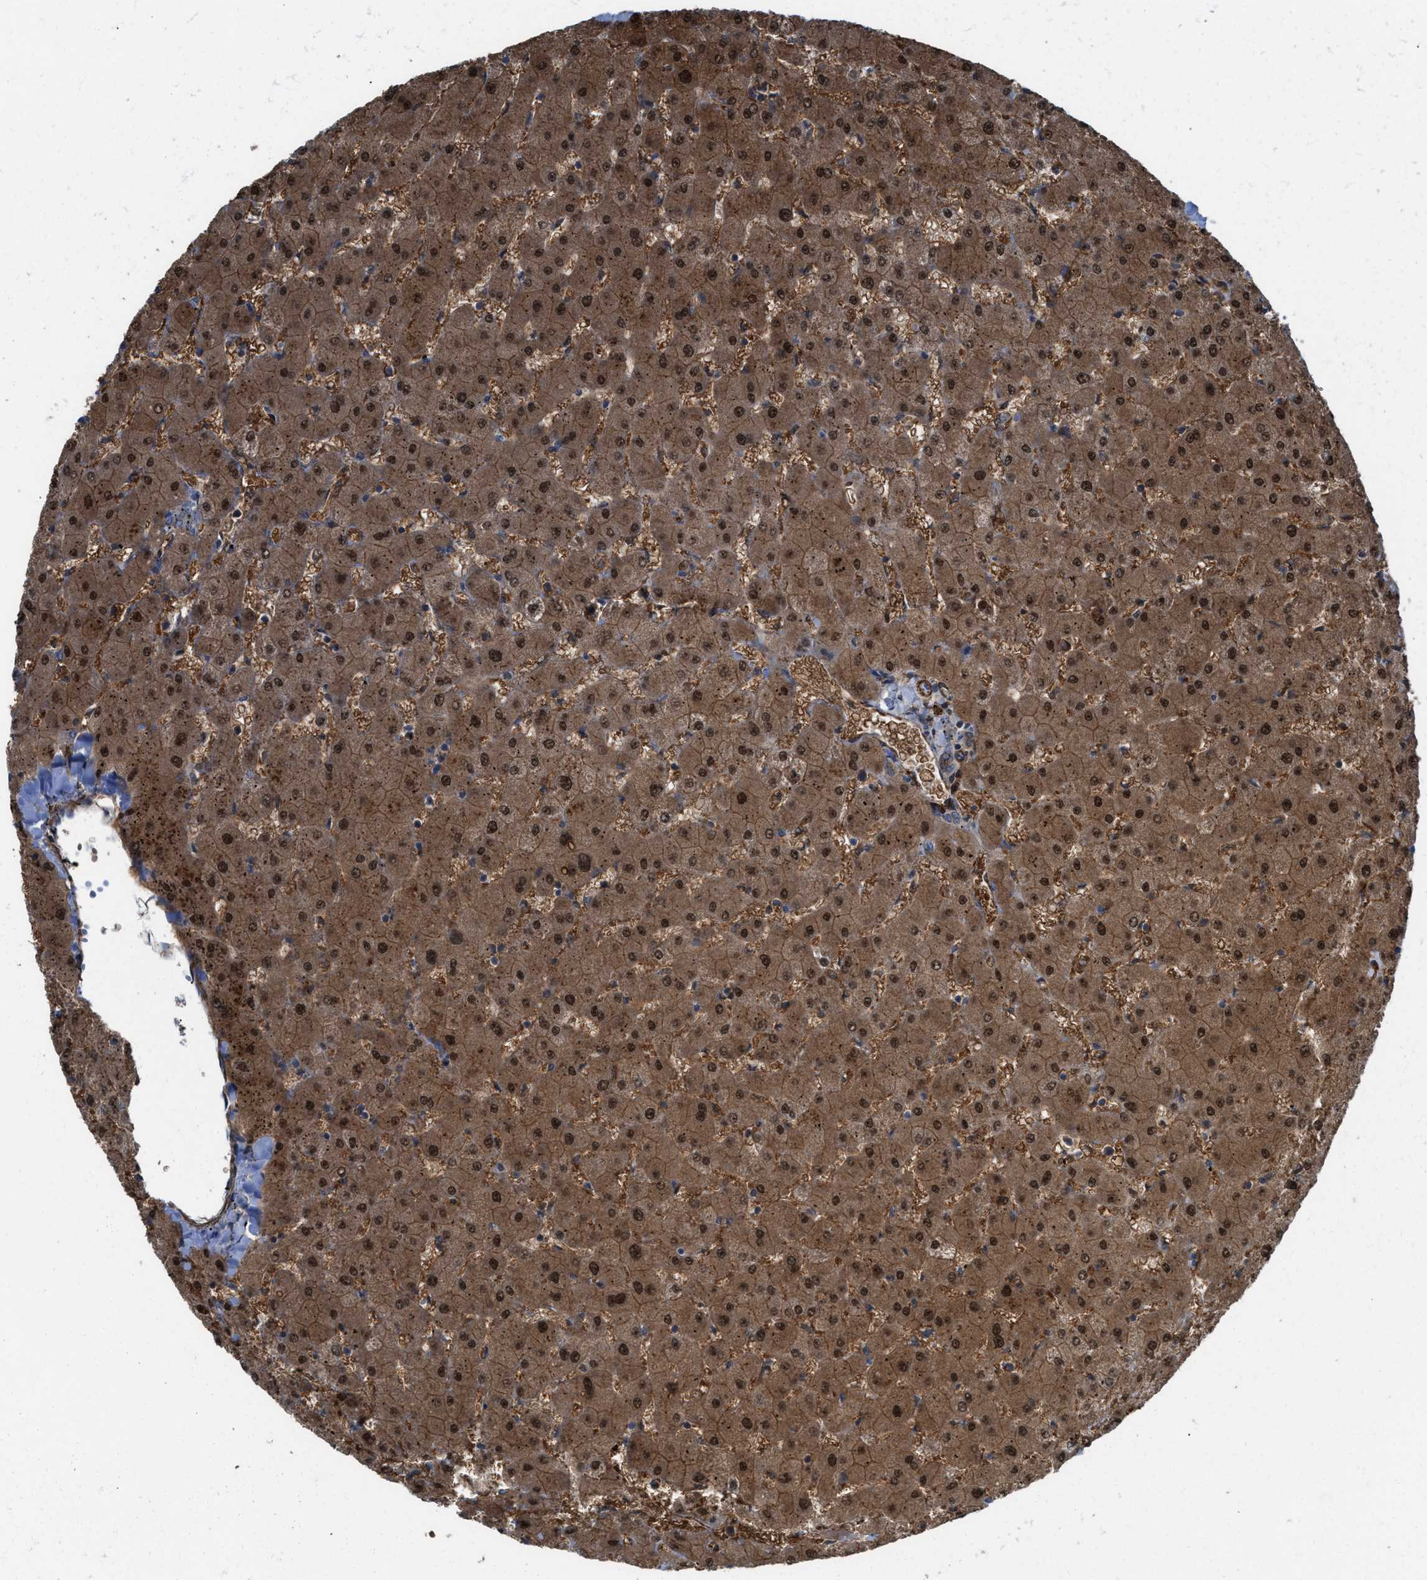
{"staining": {"intensity": "moderate", "quantity": ">75%", "location": "cytoplasmic/membranous"}, "tissue": "liver", "cell_type": "Cholangiocytes", "image_type": "normal", "snomed": [{"axis": "morphology", "description": "Normal tissue, NOS"}, {"axis": "topography", "description": "Liver"}], "caption": "Unremarkable liver exhibits moderate cytoplasmic/membranous positivity in approximately >75% of cholangiocytes, visualized by immunohistochemistry. (Stains: DAB (3,3'-diaminobenzidine) in brown, nuclei in blue, Microscopy: brightfield microscopy at high magnification).", "gene": "NQO2", "patient": {"sex": "female", "age": 63}}